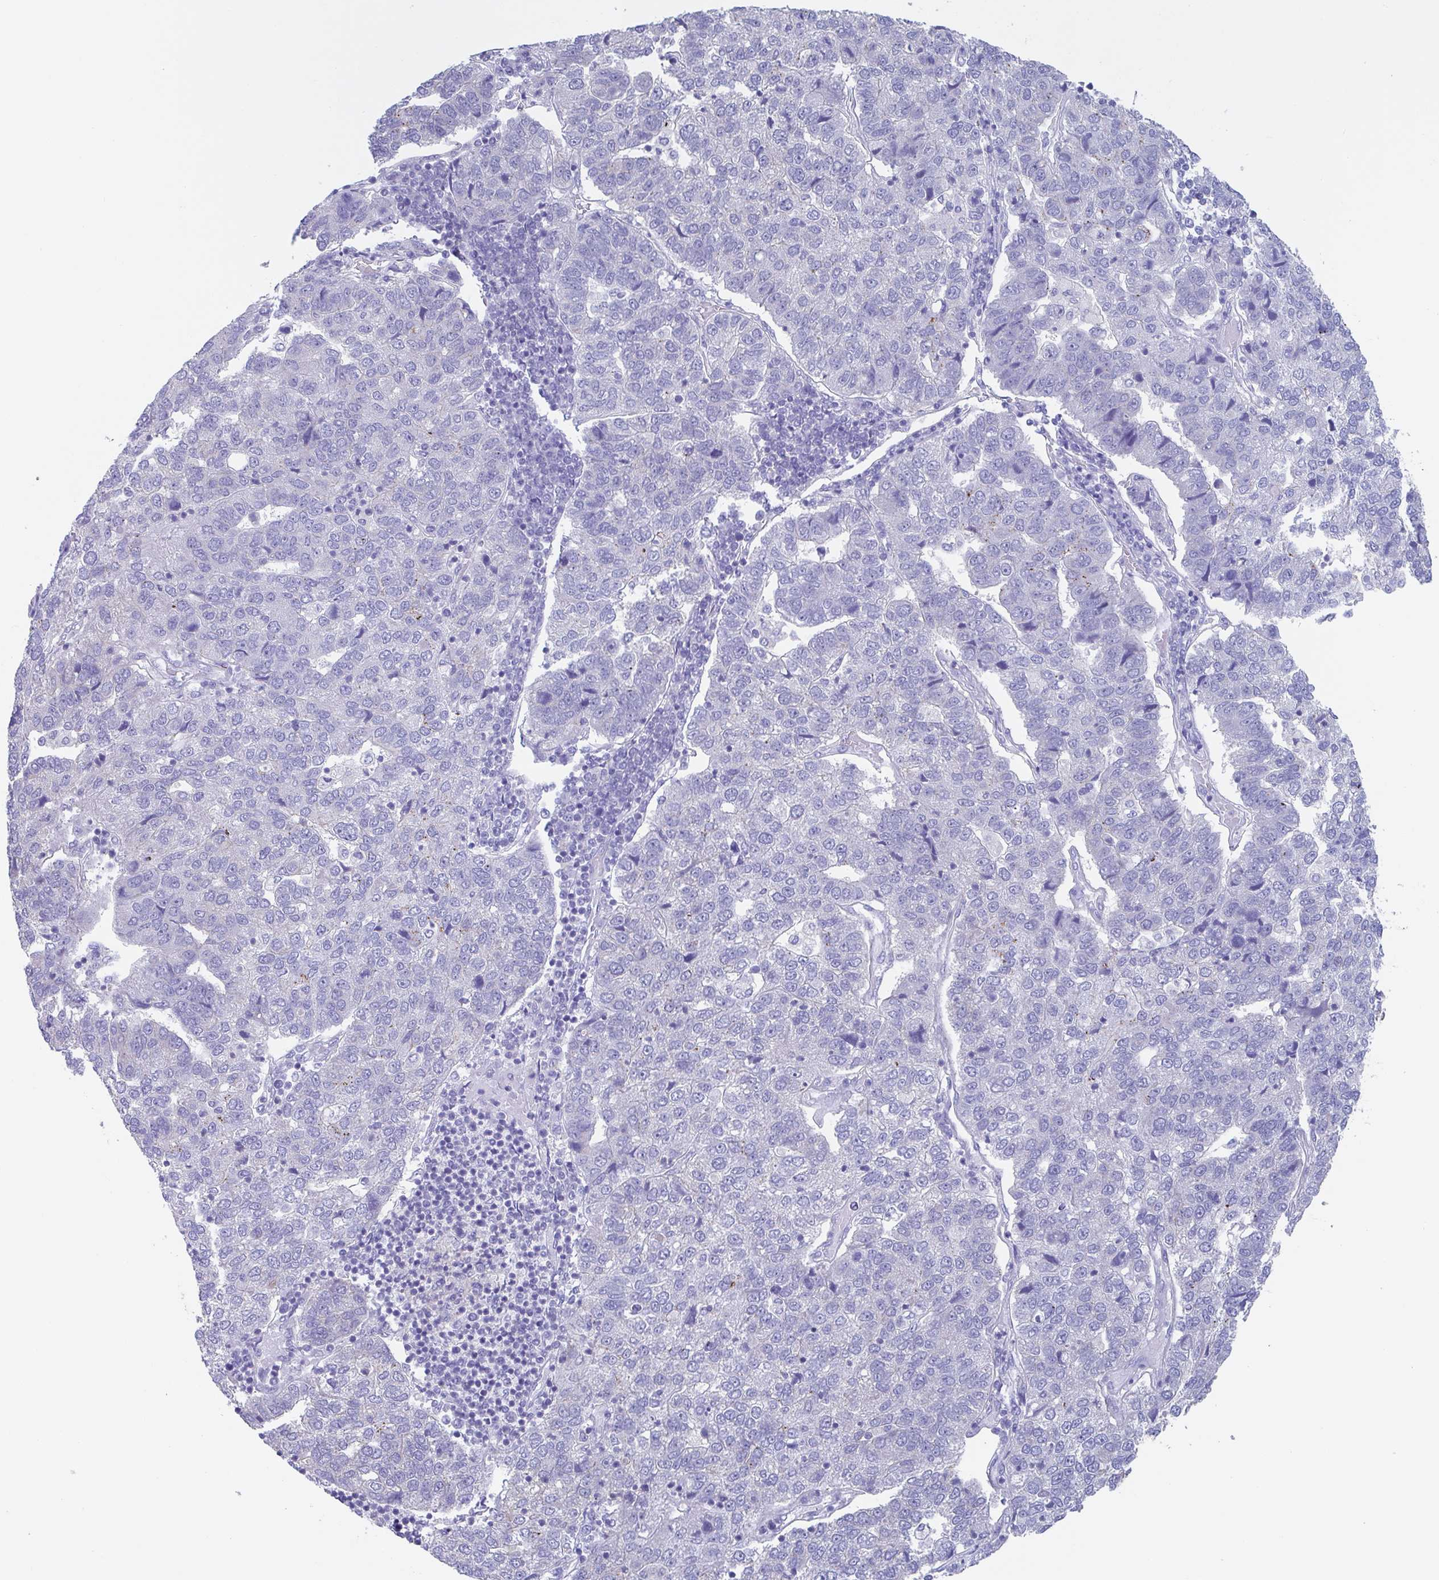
{"staining": {"intensity": "negative", "quantity": "none", "location": "none"}, "tissue": "pancreatic cancer", "cell_type": "Tumor cells", "image_type": "cancer", "snomed": [{"axis": "morphology", "description": "Adenocarcinoma, NOS"}, {"axis": "topography", "description": "Pancreas"}], "caption": "Immunohistochemistry micrograph of neoplastic tissue: human pancreatic cancer stained with DAB shows no significant protein staining in tumor cells.", "gene": "CHMP5", "patient": {"sex": "female", "age": 61}}